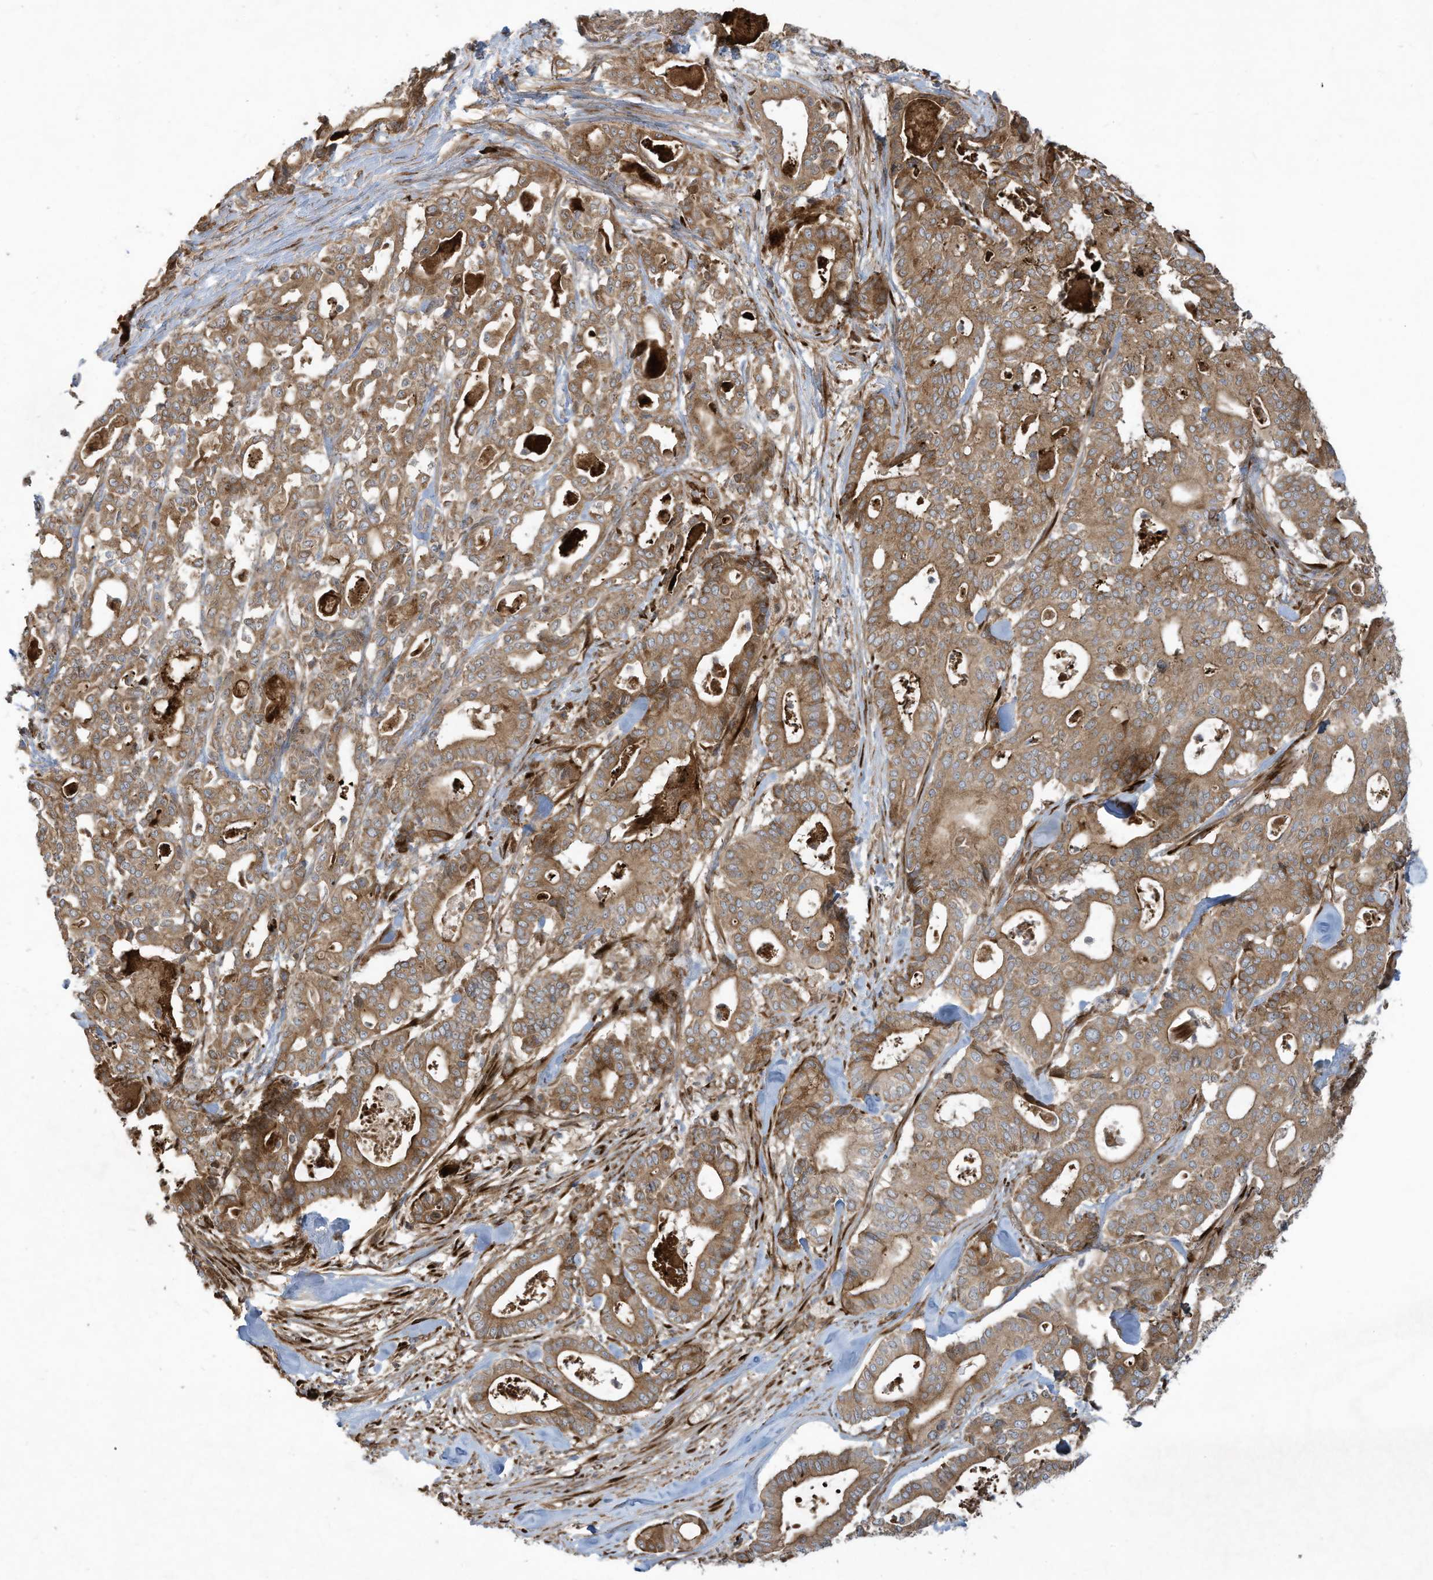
{"staining": {"intensity": "moderate", "quantity": ">75%", "location": "cytoplasmic/membranous"}, "tissue": "pancreatic cancer", "cell_type": "Tumor cells", "image_type": "cancer", "snomed": [{"axis": "morphology", "description": "Adenocarcinoma, NOS"}, {"axis": "topography", "description": "Pancreas"}], "caption": "Tumor cells display medium levels of moderate cytoplasmic/membranous expression in approximately >75% of cells in human pancreatic adenocarcinoma.", "gene": "DDIT4", "patient": {"sex": "male", "age": 63}}